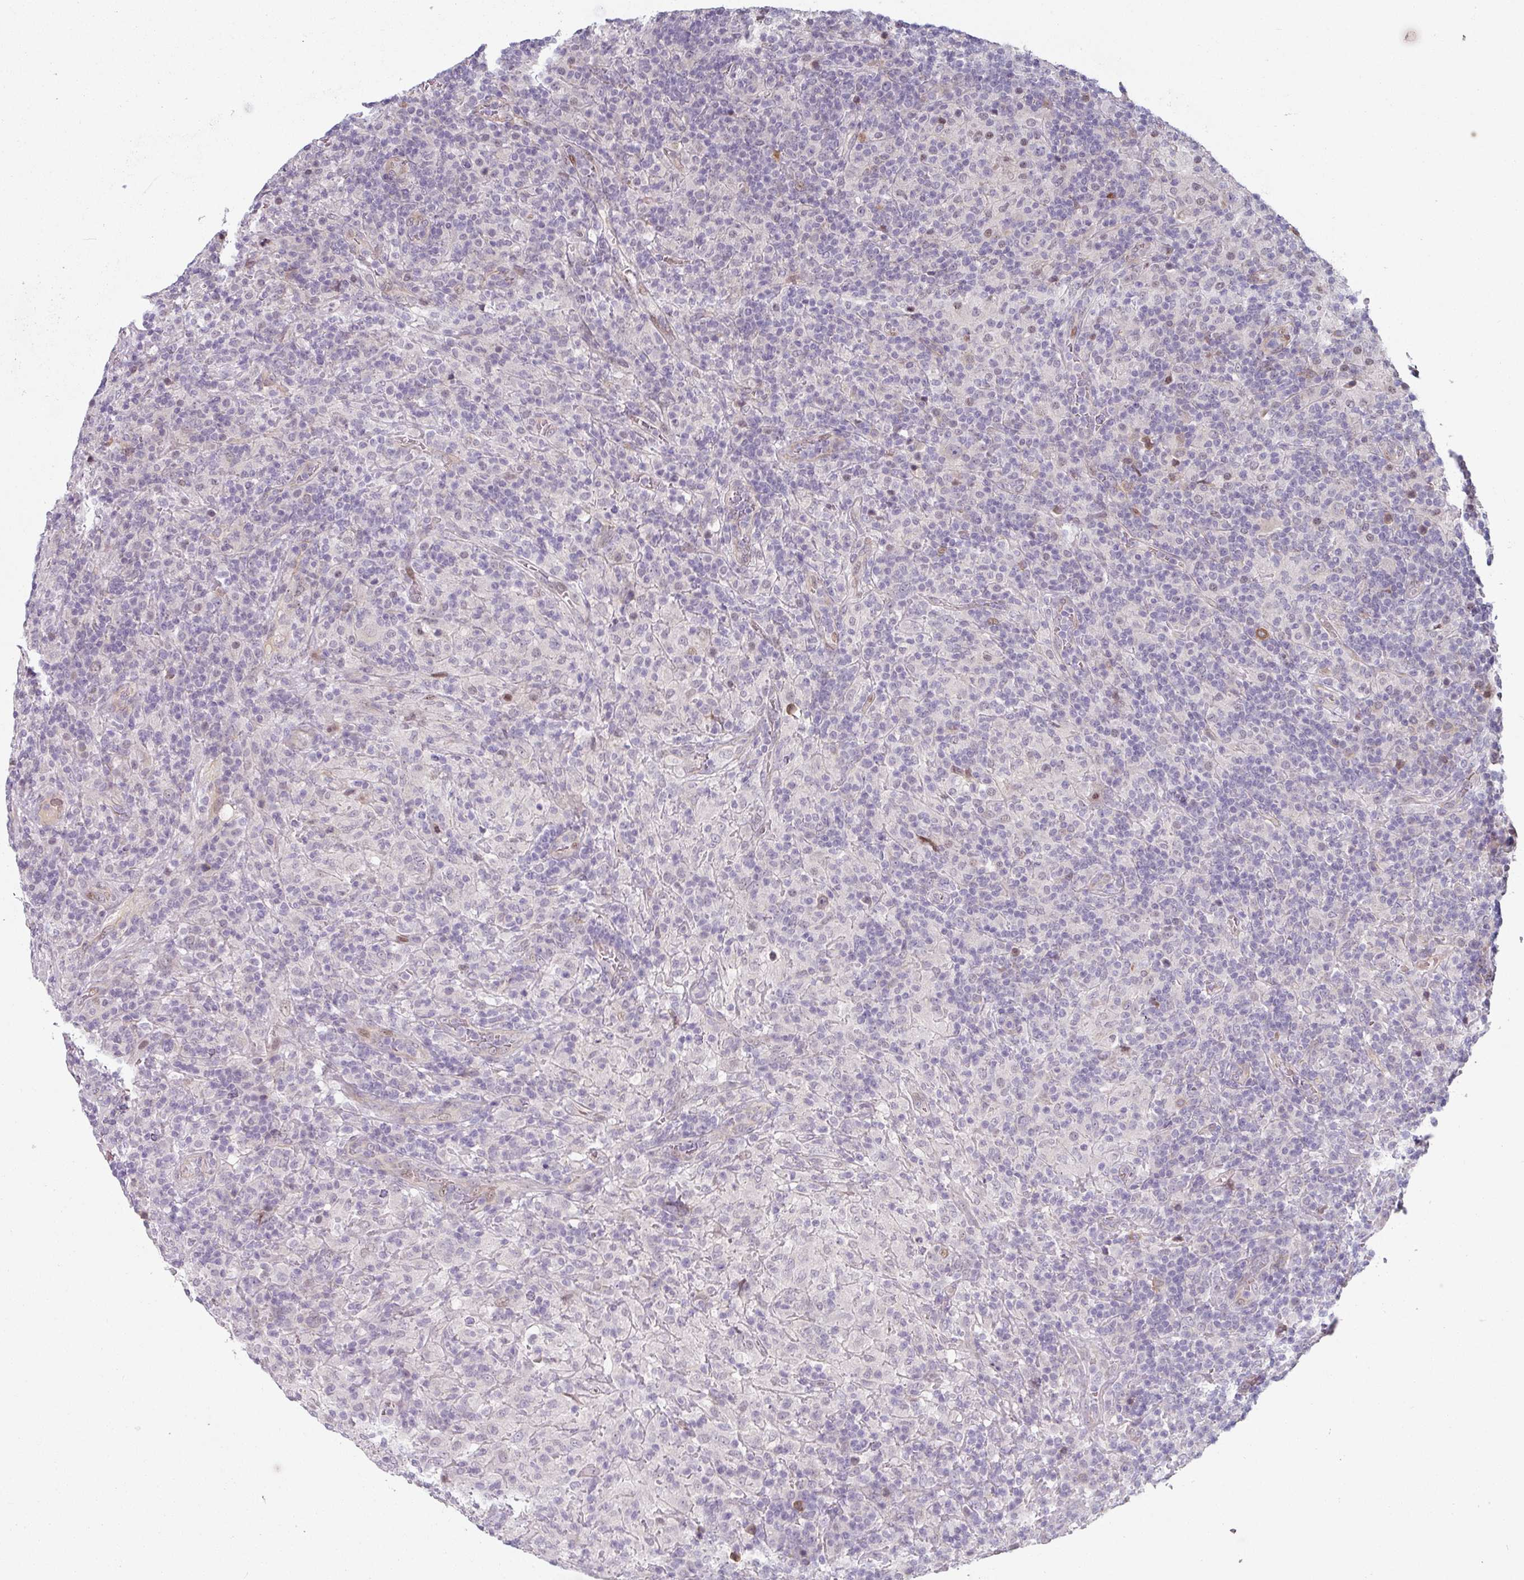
{"staining": {"intensity": "negative", "quantity": "none", "location": "none"}, "tissue": "lymphoma", "cell_type": "Tumor cells", "image_type": "cancer", "snomed": [{"axis": "morphology", "description": "Hodgkin's disease, NOS"}, {"axis": "topography", "description": "Lymph node"}], "caption": "Tumor cells are negative for brown protein staining in lymphoma. (DAB (3,3'-diaminobenzidine) immunohistochemistry, high magnification).", "gene": "CEP78", "patient": {"sex": "male", "age": 70}}